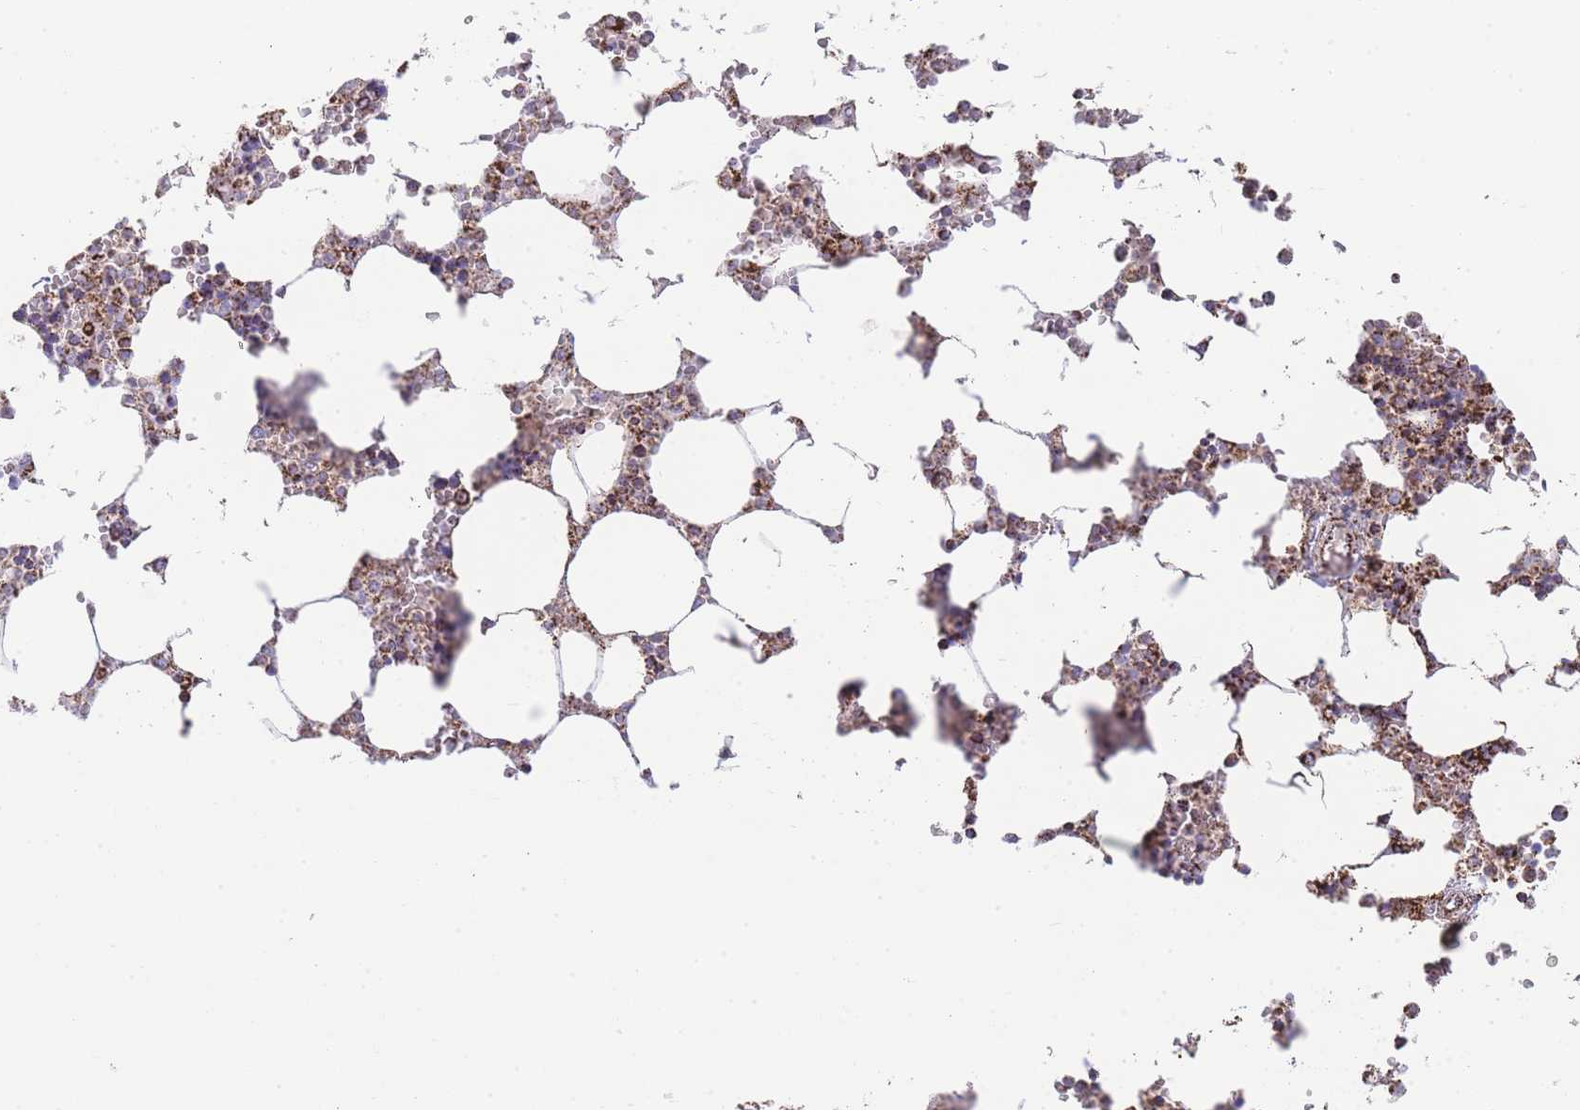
{"staining": {"intensity": "moderate", "quantity": ">75%", "location": "cytoplasmic/membranous"}, "tissue": "bone marrow", "cell_type": "Hematopoietic cells", "image_type": "normal", "snomed": [{"axis": "morphology", "description": "Normal tissue, NOS"}, {"axis": "topography", "description": "Bone marrow"}], "caption": "IHC micrograph of normal bone marrow stained for a protein (brown), which shows medium levels of moderate cytoplasmic/membranous positivity in approximately >75% of hematopoietic cells.", "gene": "GSTM1", "patient": {"sex": "male", "age": 64}}